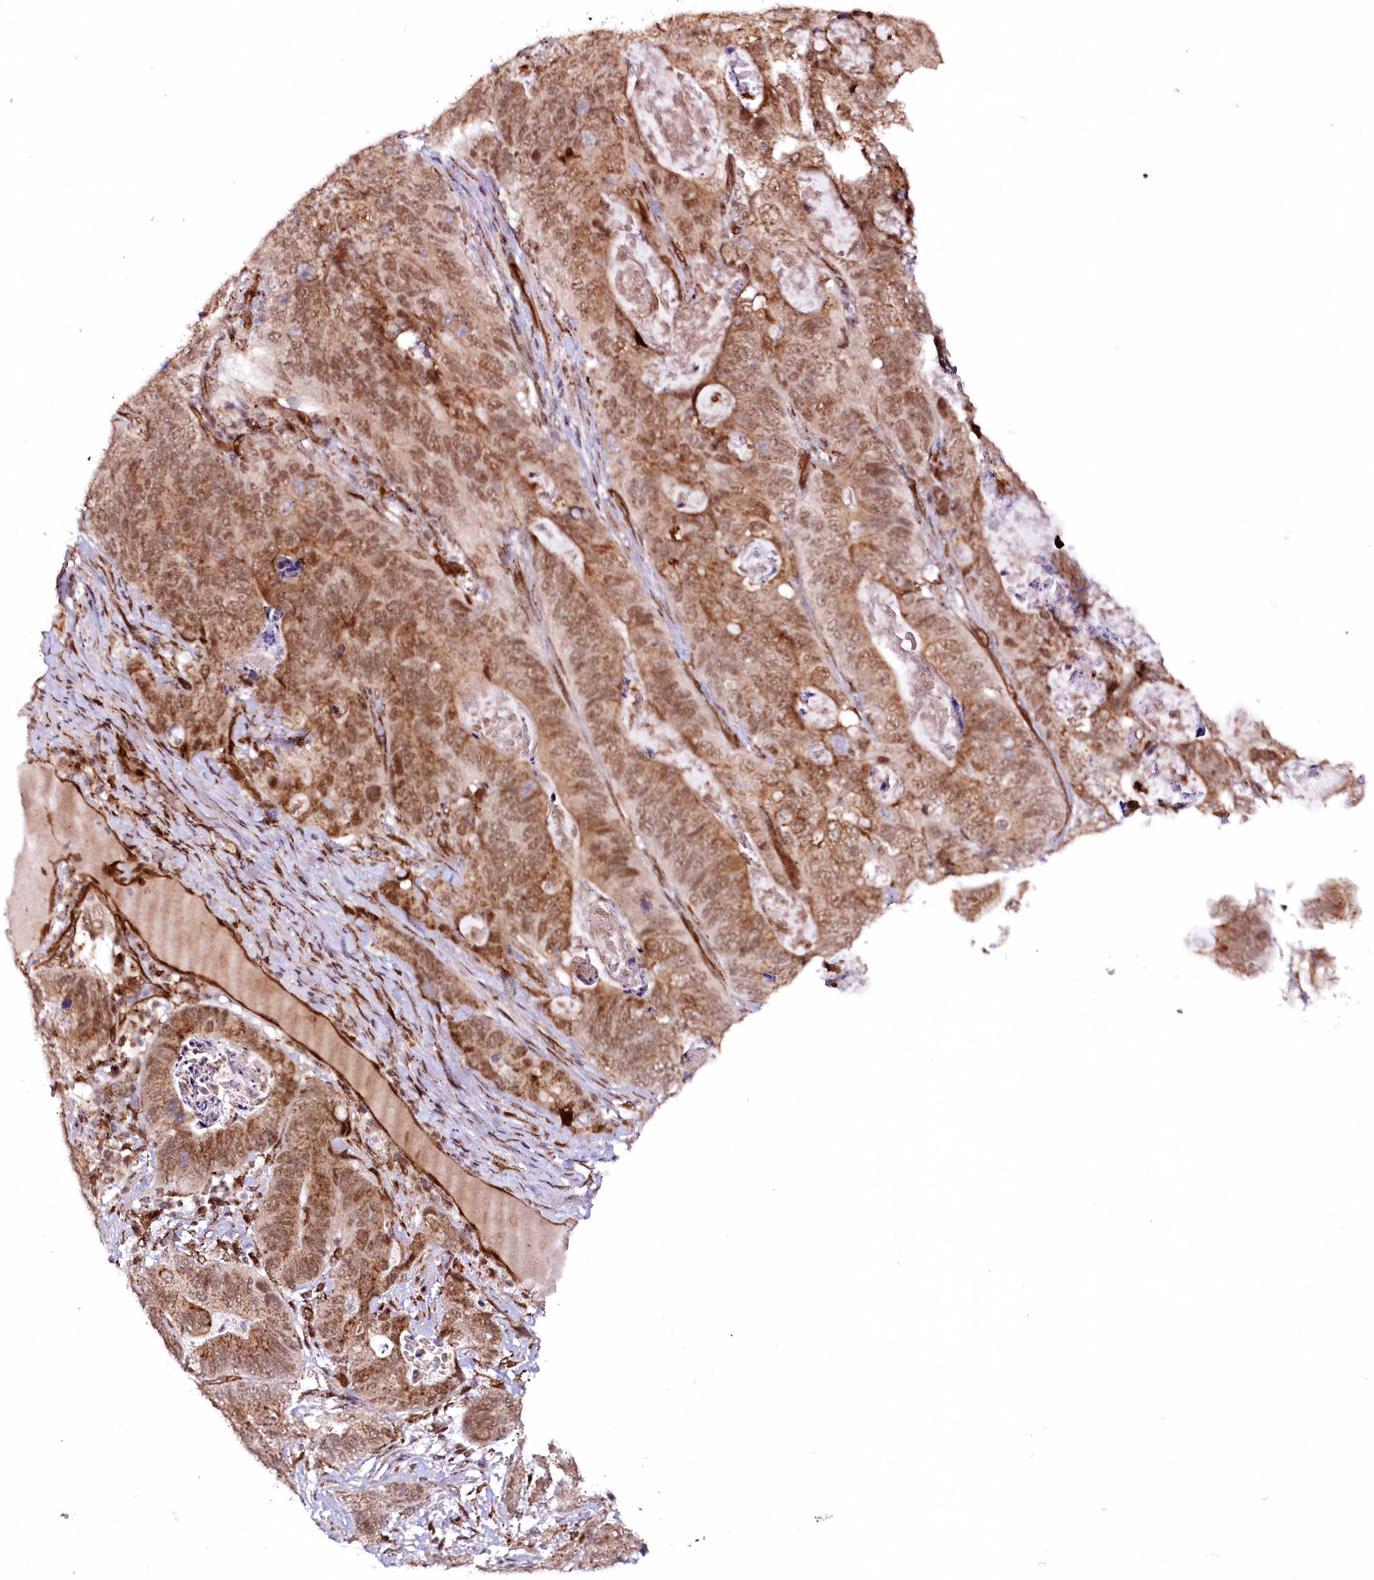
{"staining": {"intensity": "moderate", "quantity": ">75%", "location": "cytoplasmic/membranous,nuclear"}, "tissue": "stomach cancer", "cell_type": "Tumor cells", "image_type": "cancer", "snomed": [{"axis": "morphology", "description": "Normal tissue, NOS"}, {"axis": "morphology", "description": "Adenocarcinoma, NOS"}, {"axis": "topography", "description": "Stomach"}], "caption": "Stomach cancer (adenocarcinoma) stained with immunohistochemistry reveals moderate cytoplasmic/membranous and nuclear positivity in about >75% of tumor cells. The staining is performed using DAB brown chromogen to label protein expression. The nuclei are counter-stained blue using hematoxylin.", "gene": "COPG1", "patient": {"sex": "female", "age": 89}}